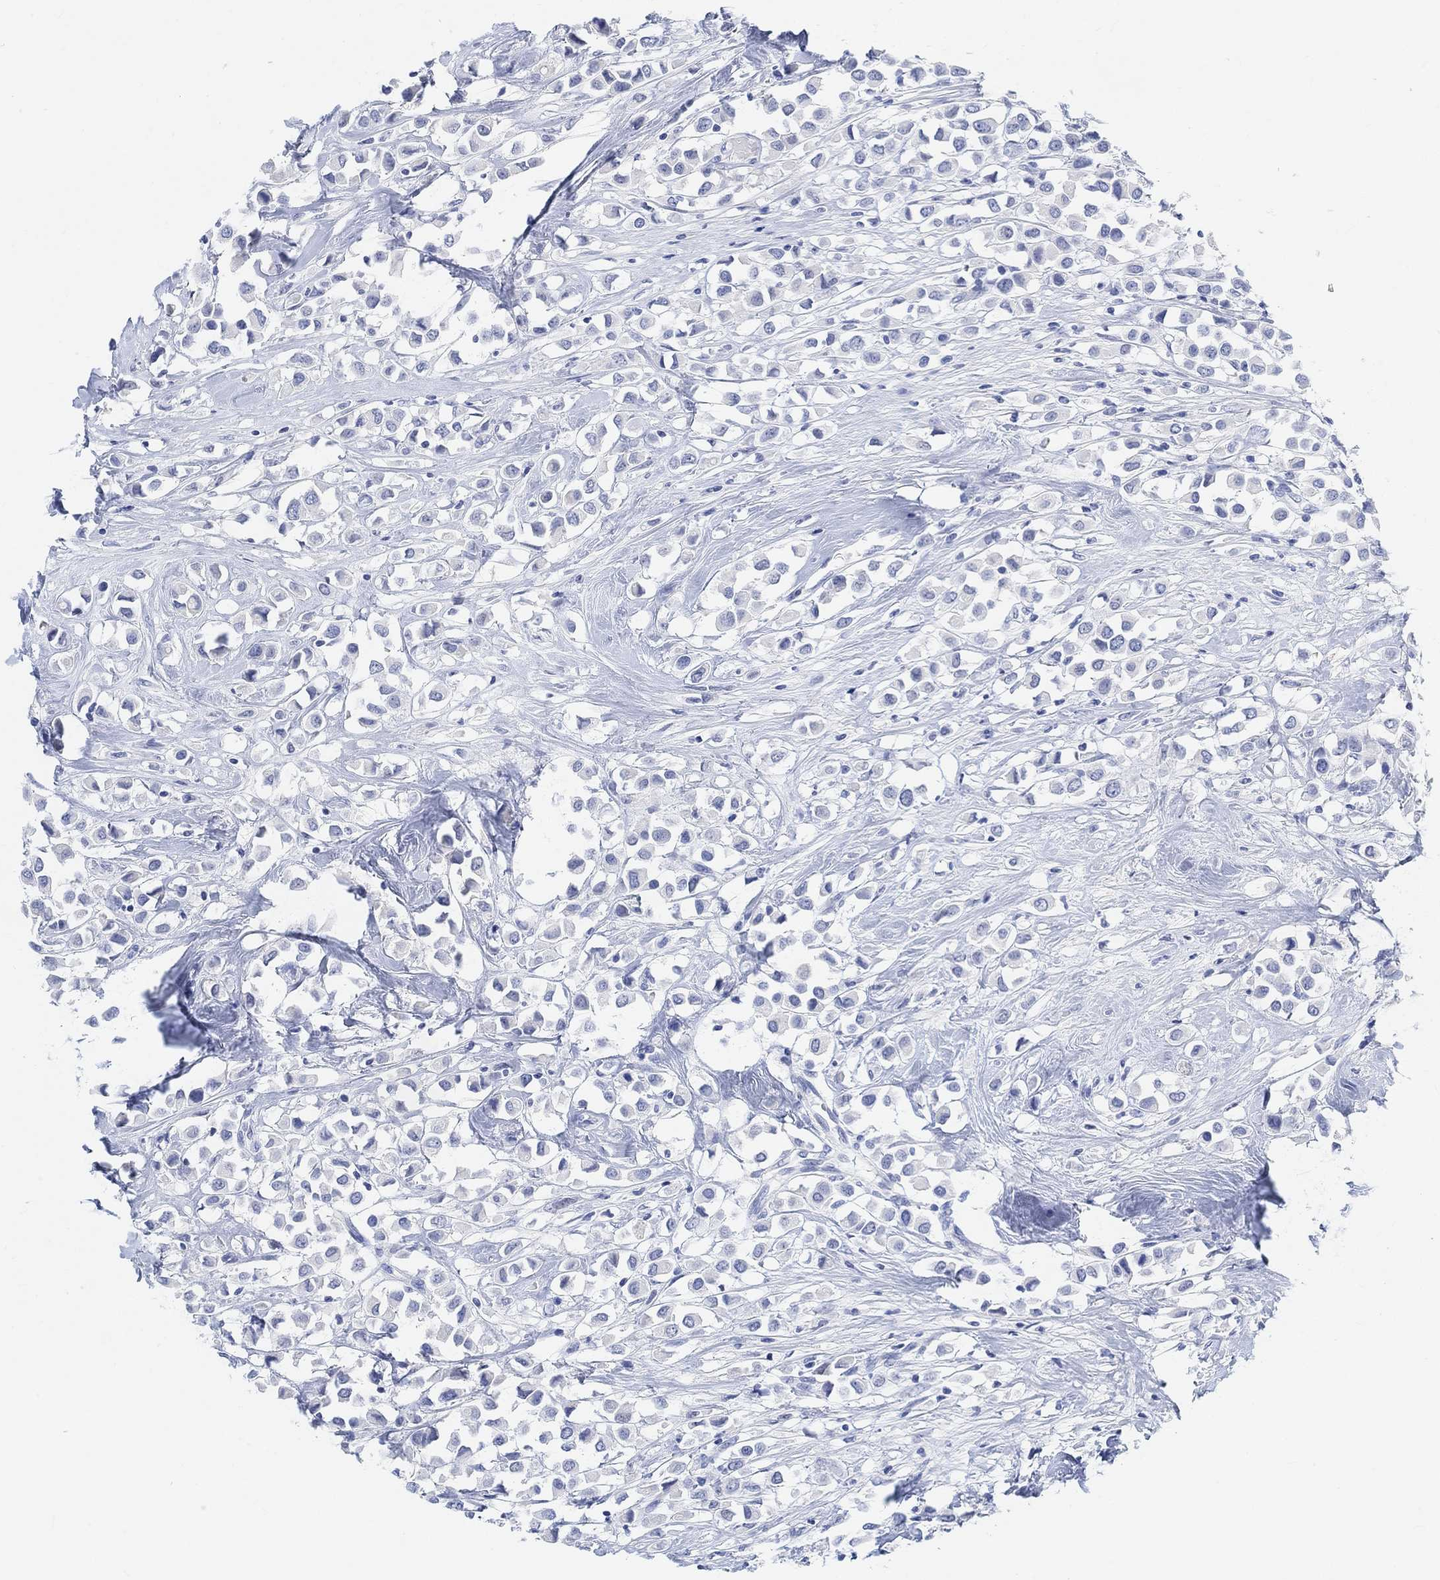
{"staining": {"intensity": "negative", "quantity": "none", "location": "none"}, "tissue": "breast cancer", "cell_type": "Tumor cells", "image_type": "cancer", "snomed": [{"axis": "morphology", "description": "Duct carcinoma"}, {"axis": "topography", "description": "Breast"}], "caption": "Protein analysis of breast infiltrating ductal carcinoma shows no significant staining in tumor cells. (DAB (3,3'-diaminobenzidine) immunohistochemistry (IHC) visualized using brightfield microscopy, high magnification).", "gene": "ENO4", "patient": {"sex": "female", "age": 61}}